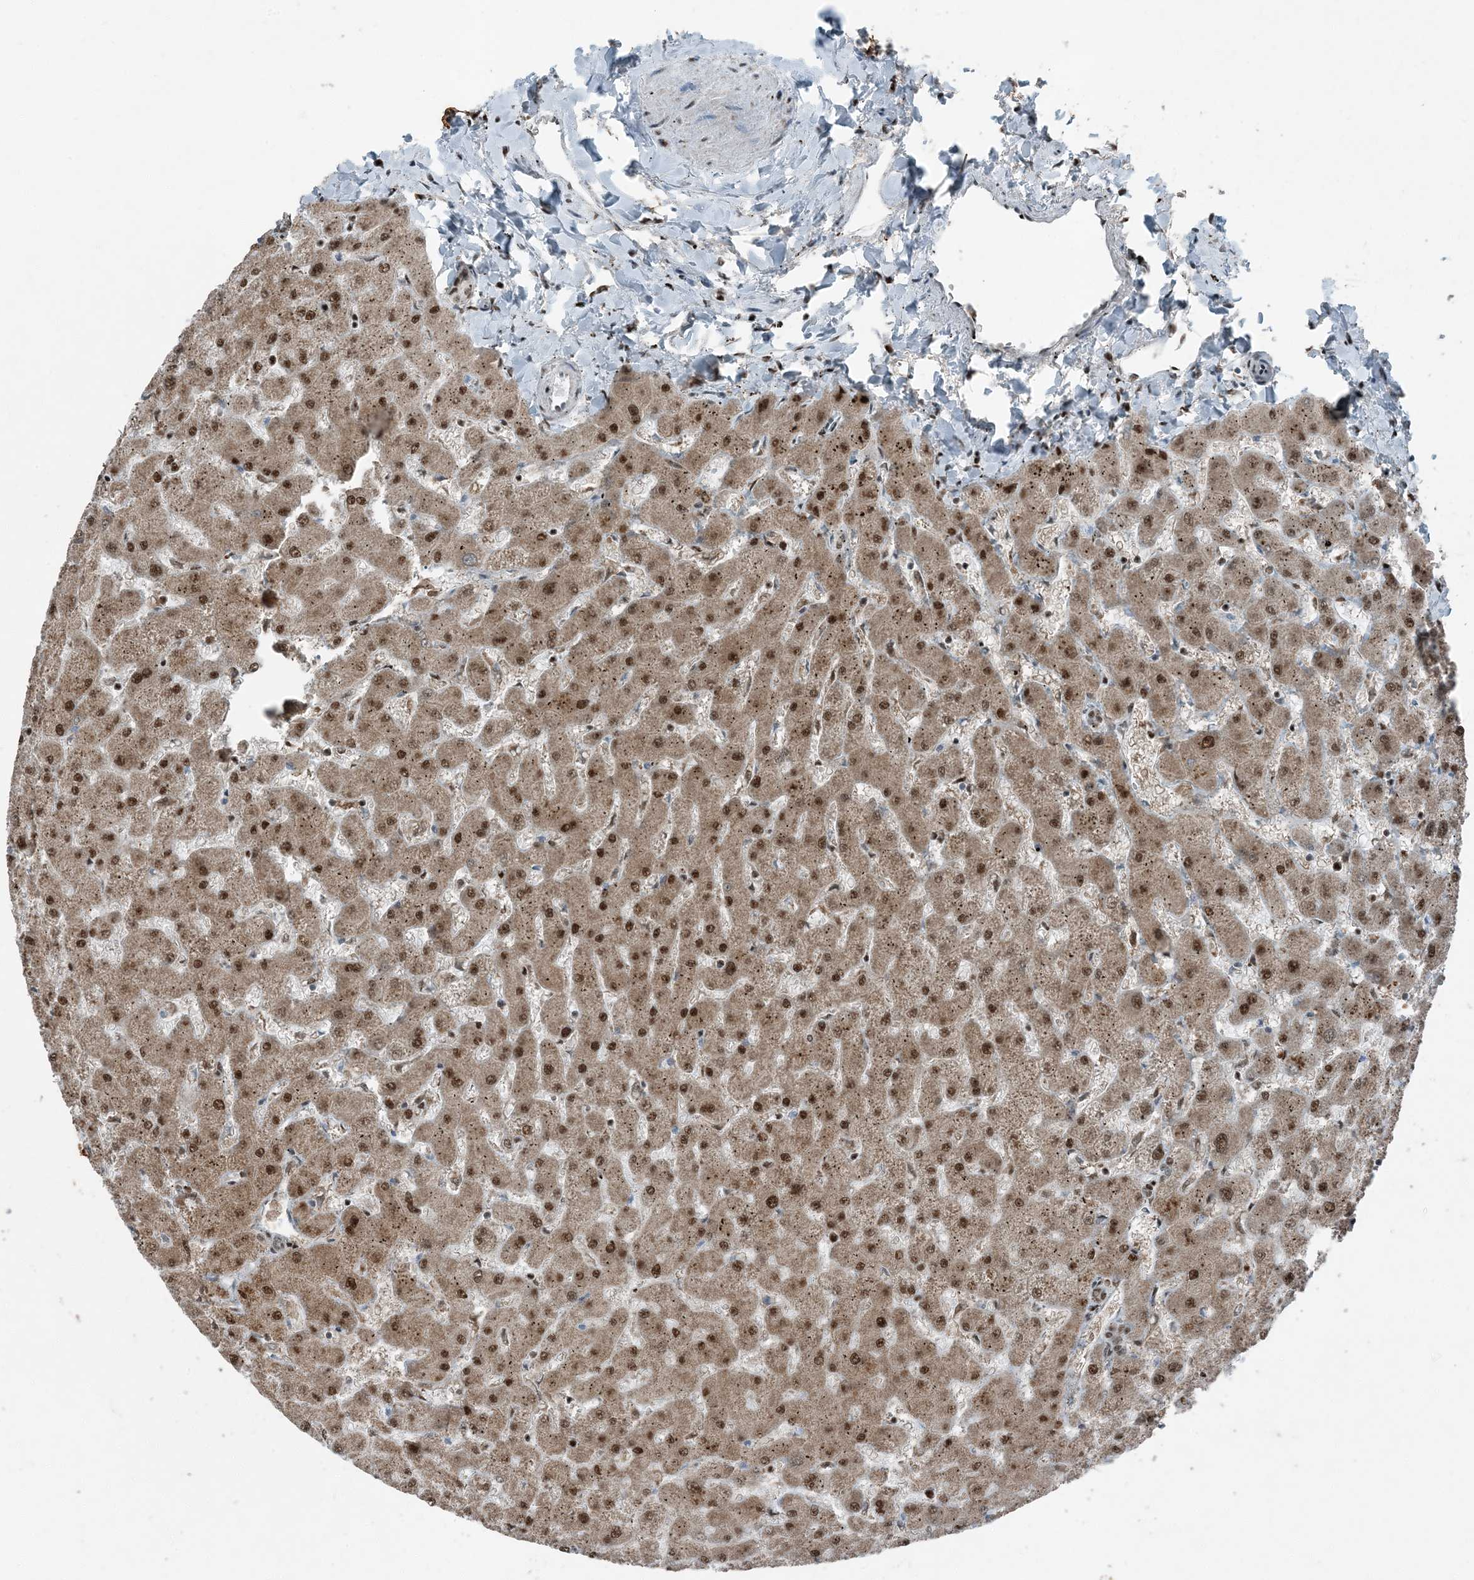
{"staining": {"intensity": "weak", "quantity": ">75%", "location": "cytoplasmic/membranous"}, "tissue": "liver", "cell_type": "Cholangiocytes", "image_type": "normal", "snomed": [{"axis": "morphology", "description": "Normal tissue, NOS"}, {"axis": "topography", "description": "Liver"}], "caption": "Cholangiocytes exhibit low levels of weak cytoplasmic/membranous positivity in about >75% of cells in unremarkable human liver. Using DAB (3,3'-diaminobenzidine) (brown) and hematoxylin (blue) stains, captured at high magnification using brightfield microscopy.", "gene": "TADA2B", "patient": {"sex": "female", "age": 63}}